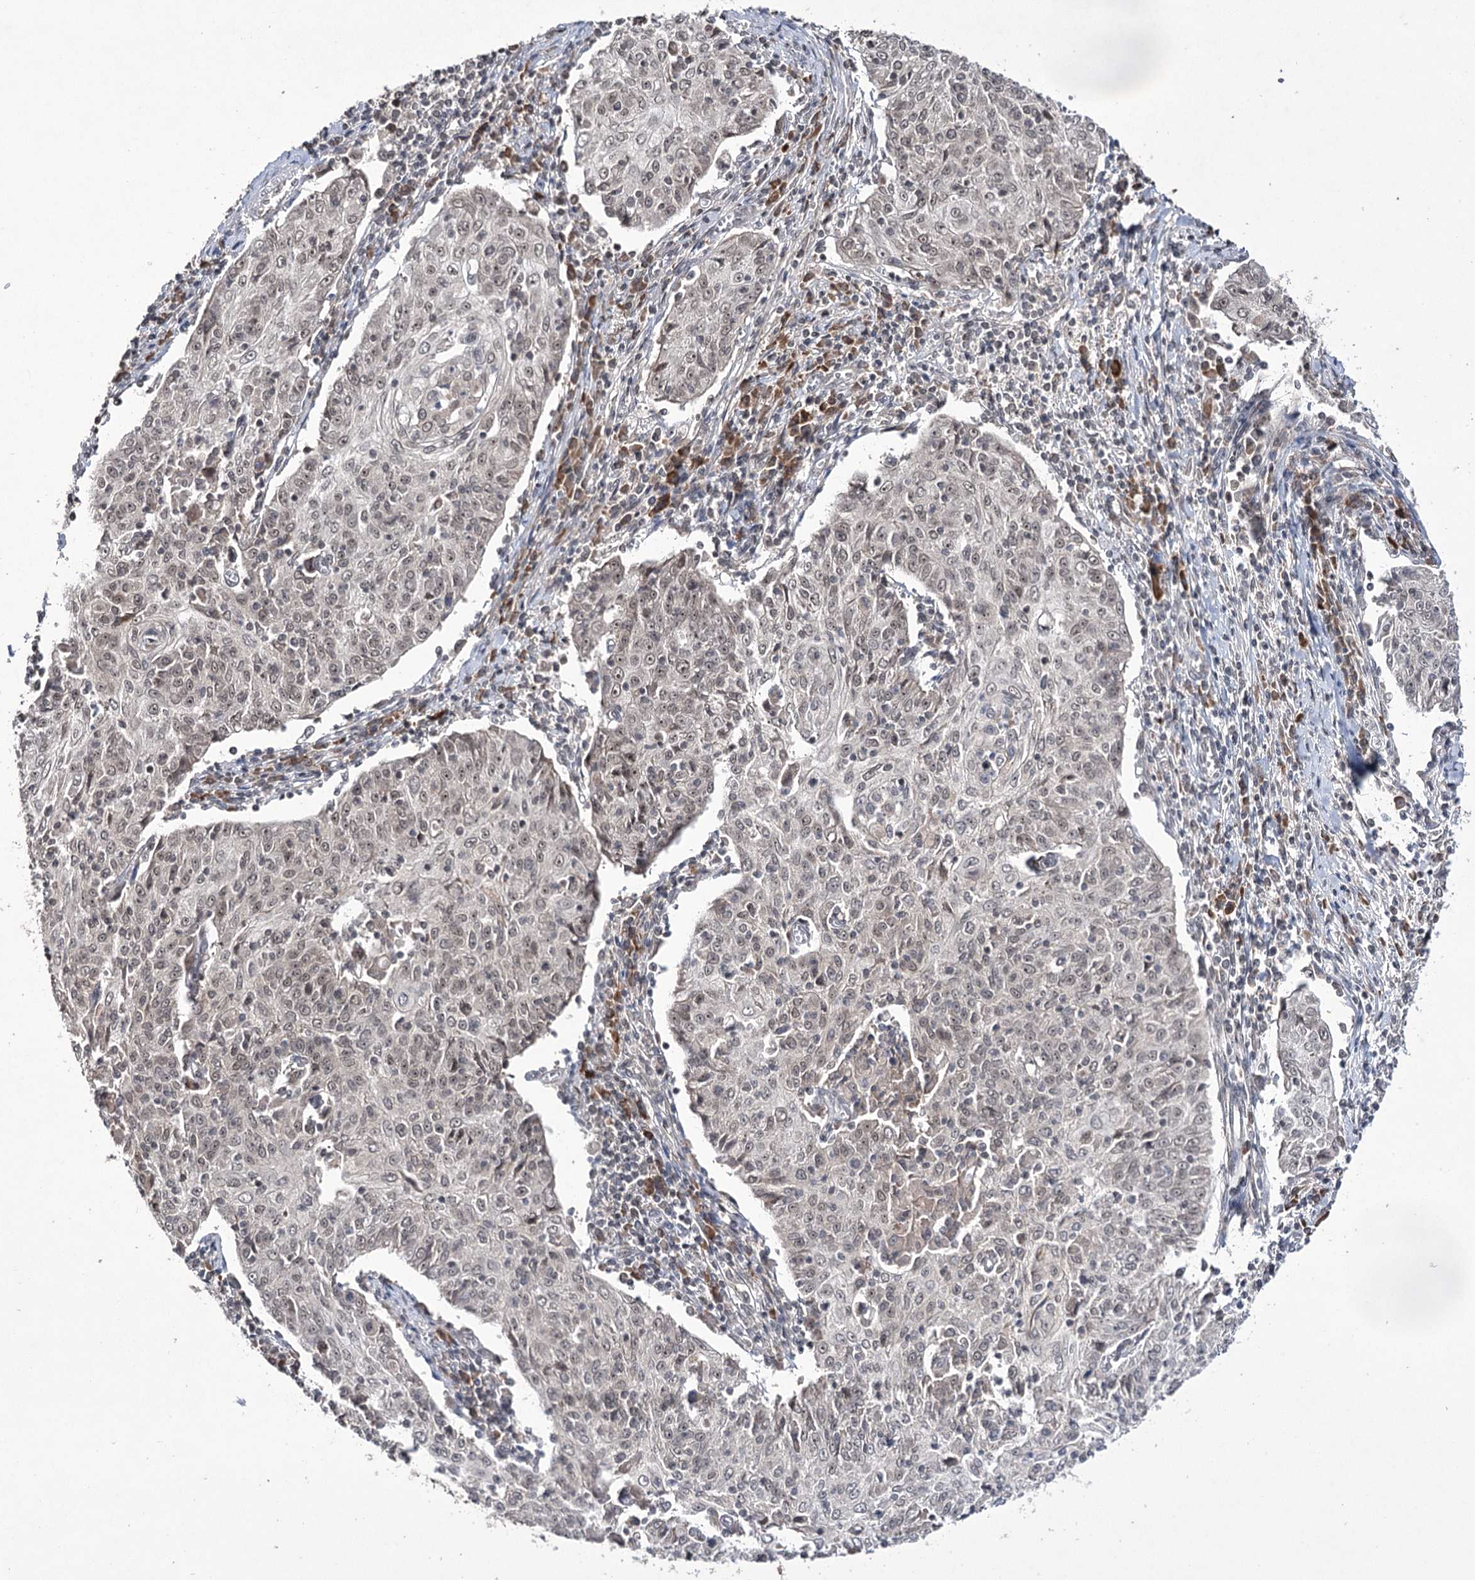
{"staining": {"intensity": "weak", "quantity": "25%-75%", "location": "nuclear"}, "tissue": "cervical cancer", "cell_type": "Tumor cells", "image_type": "cancer", "snomed": [{"axis": "morphology", "description": "Squamous cell carcinoma, NOS"}, {"axis": "topography", "description": "Cervix"}], "caption": "Cervical squamous cell carcinoma was stained to show a protein in brown. There is low levels of weak nuclear staining in about 25%-75% of tumor cells.", "gene": "VGLL4", "patient": {"sex": "female", "age": 48}}